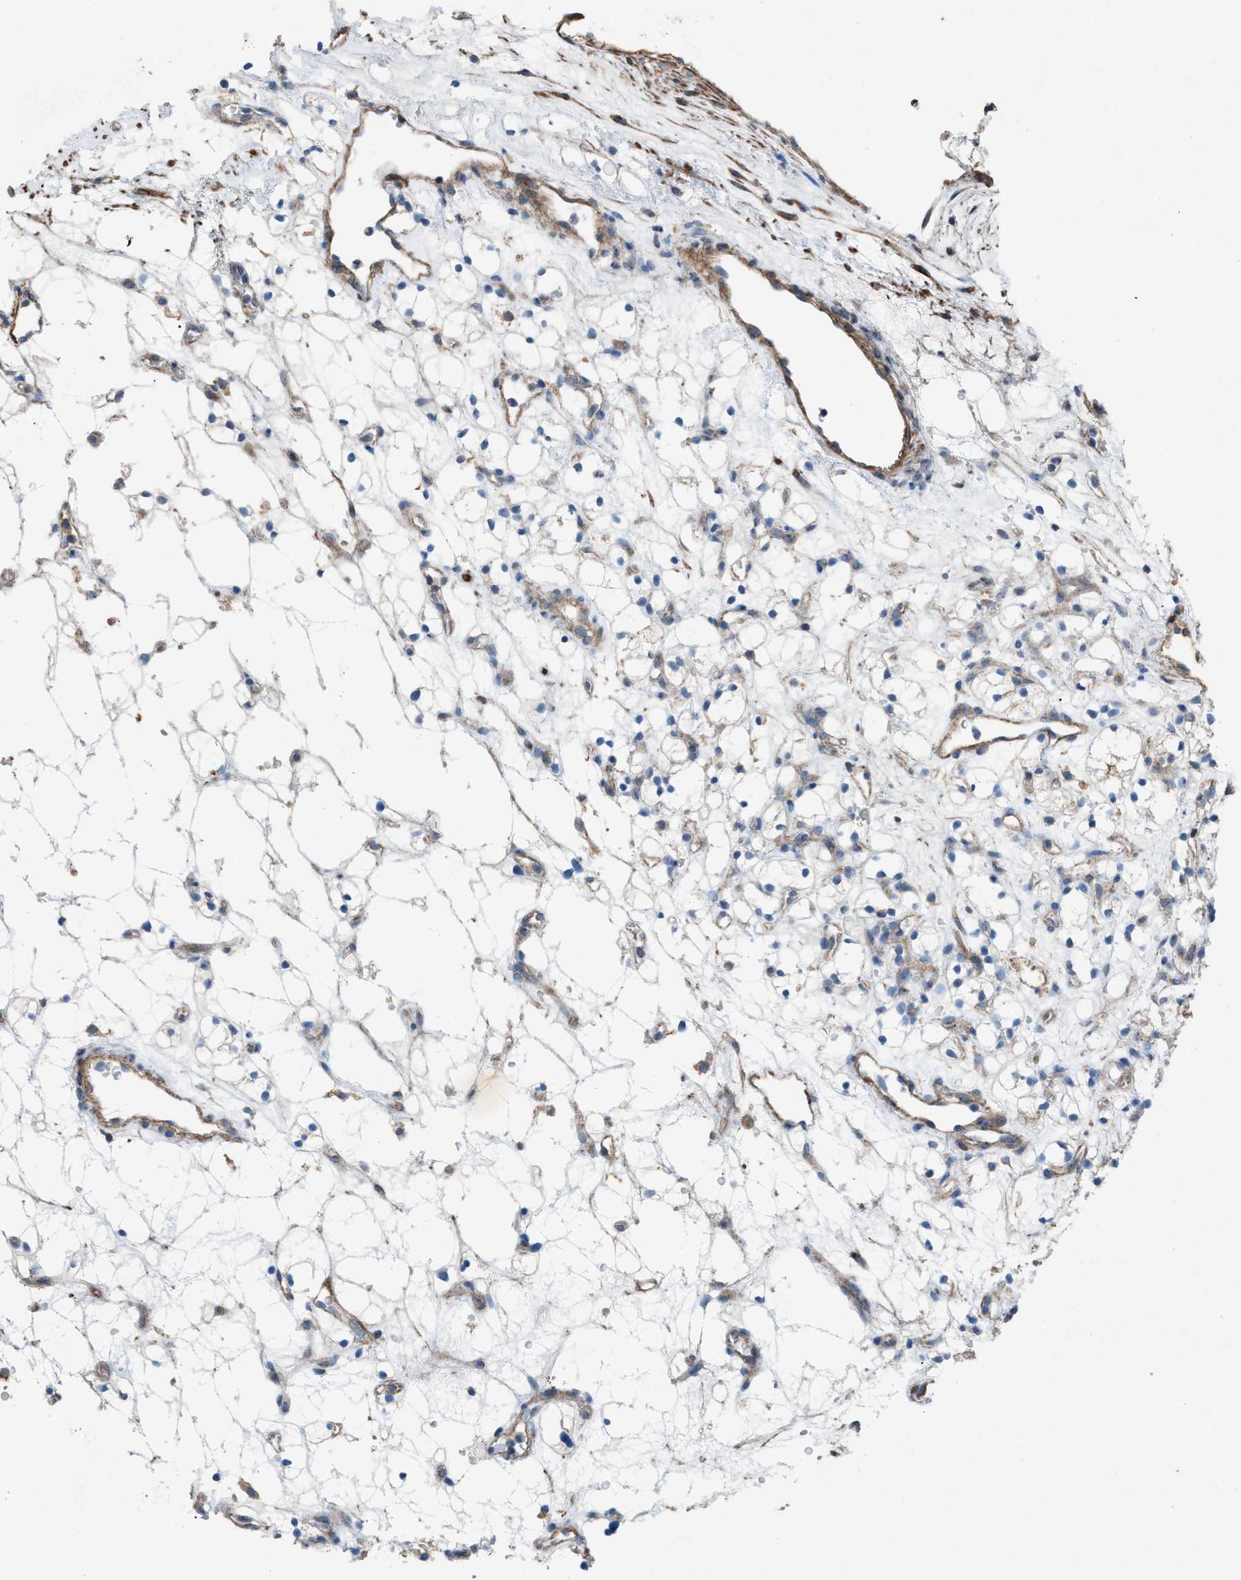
{"staining": {"intensity": "negative", "quantity": "none", "location": "none"}, "tissue": "renal cancer", "cell_type": "Tumor cells", "image_type": "cancer", "snomed": [{"axis": "morphology", "description": "Adenocarcinoma, NOS"}, {"axis": "topography", "description": "Kidney"}], "caption": "DAB (3,3'-diaminobenzidine) immunohistochemical staining of adenocarcinoma (renal) demonstrates no significant positivity in tumor cells. (Brightfield microscopy of DAB (3,3'-diaminobenzidine) immunohistochemistry (IHC) at high magnification).", "gene": "NCK2", "patient": {"sex": "female", "age": 60}}